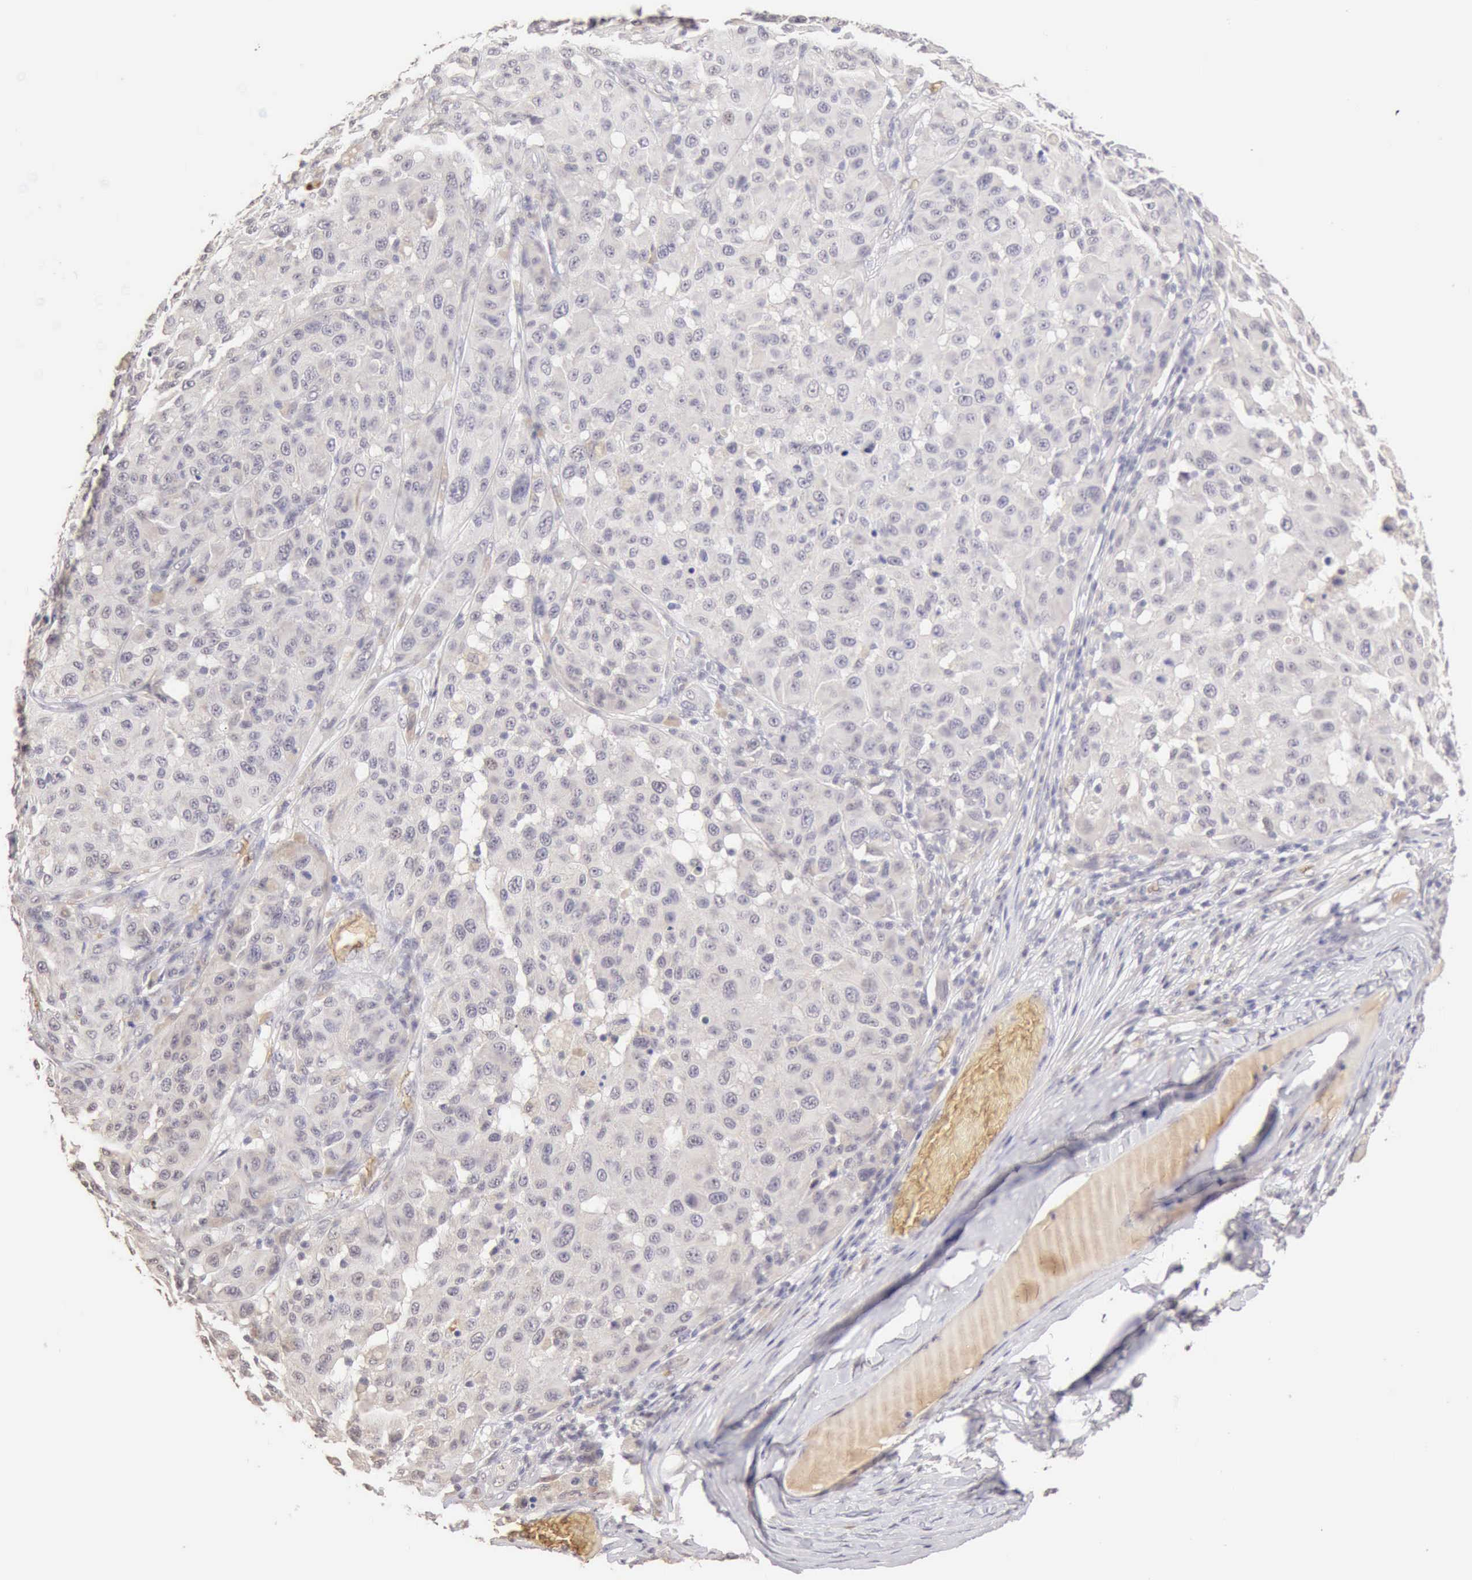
{"staining": {"intensity": "negative", "quantity": "none", "location": "none"}, "tissue": "melanoma", "cell_type": "Tumor cells", "image_type": "cancer", "snomed": [{"axis": "morphology", "description": "Malignant melanoma, NOS"}, {"axis": "topography", "description": "Skin"}], "caption": "Tumor cells are negative for brown protein staining in melanoma.", "gene": "CFI", "patient": {"sex": "female", "age": 77}}